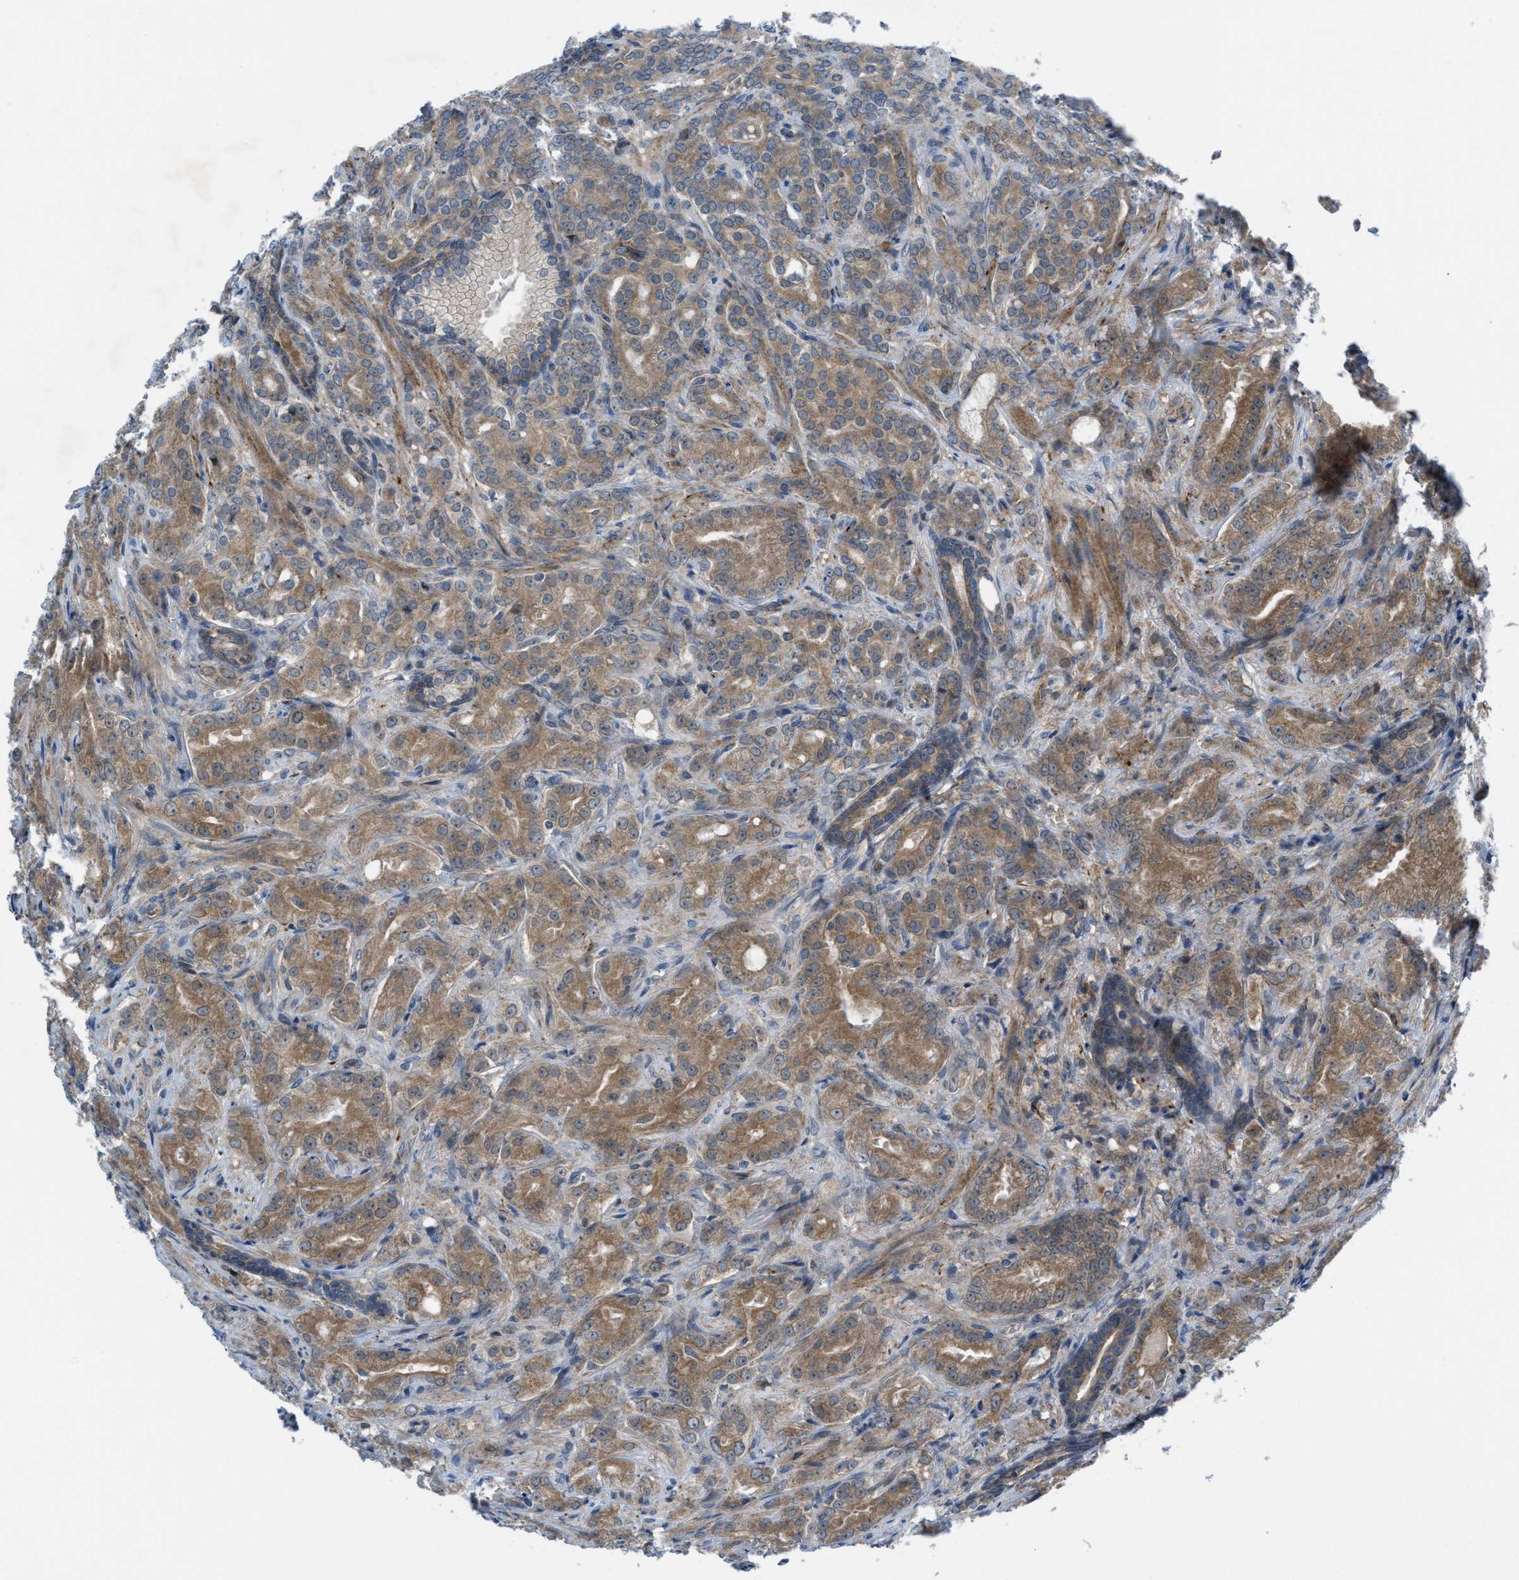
{"staining": {"intensity": "moderate", "quantity": ">75%", "location": "cytoplasmic/membranous"}, "tissue": "prostate cancer", "cell_type": "Tumor cells", "image_type": "cancer", "snomed": [{"axis": "morphology", "description": "Adenocarcinoma, High grade"}, {"axis": "topography", "description": "Prostate"}], "caption": "Prostate high-grade adenocarcinoma tissue demonstrates moderate cytoplasmic/membranous expression in about >75% of tumor cells", "gene": "BAZ2B", "patient": {"sex": "male", "age": 64}}